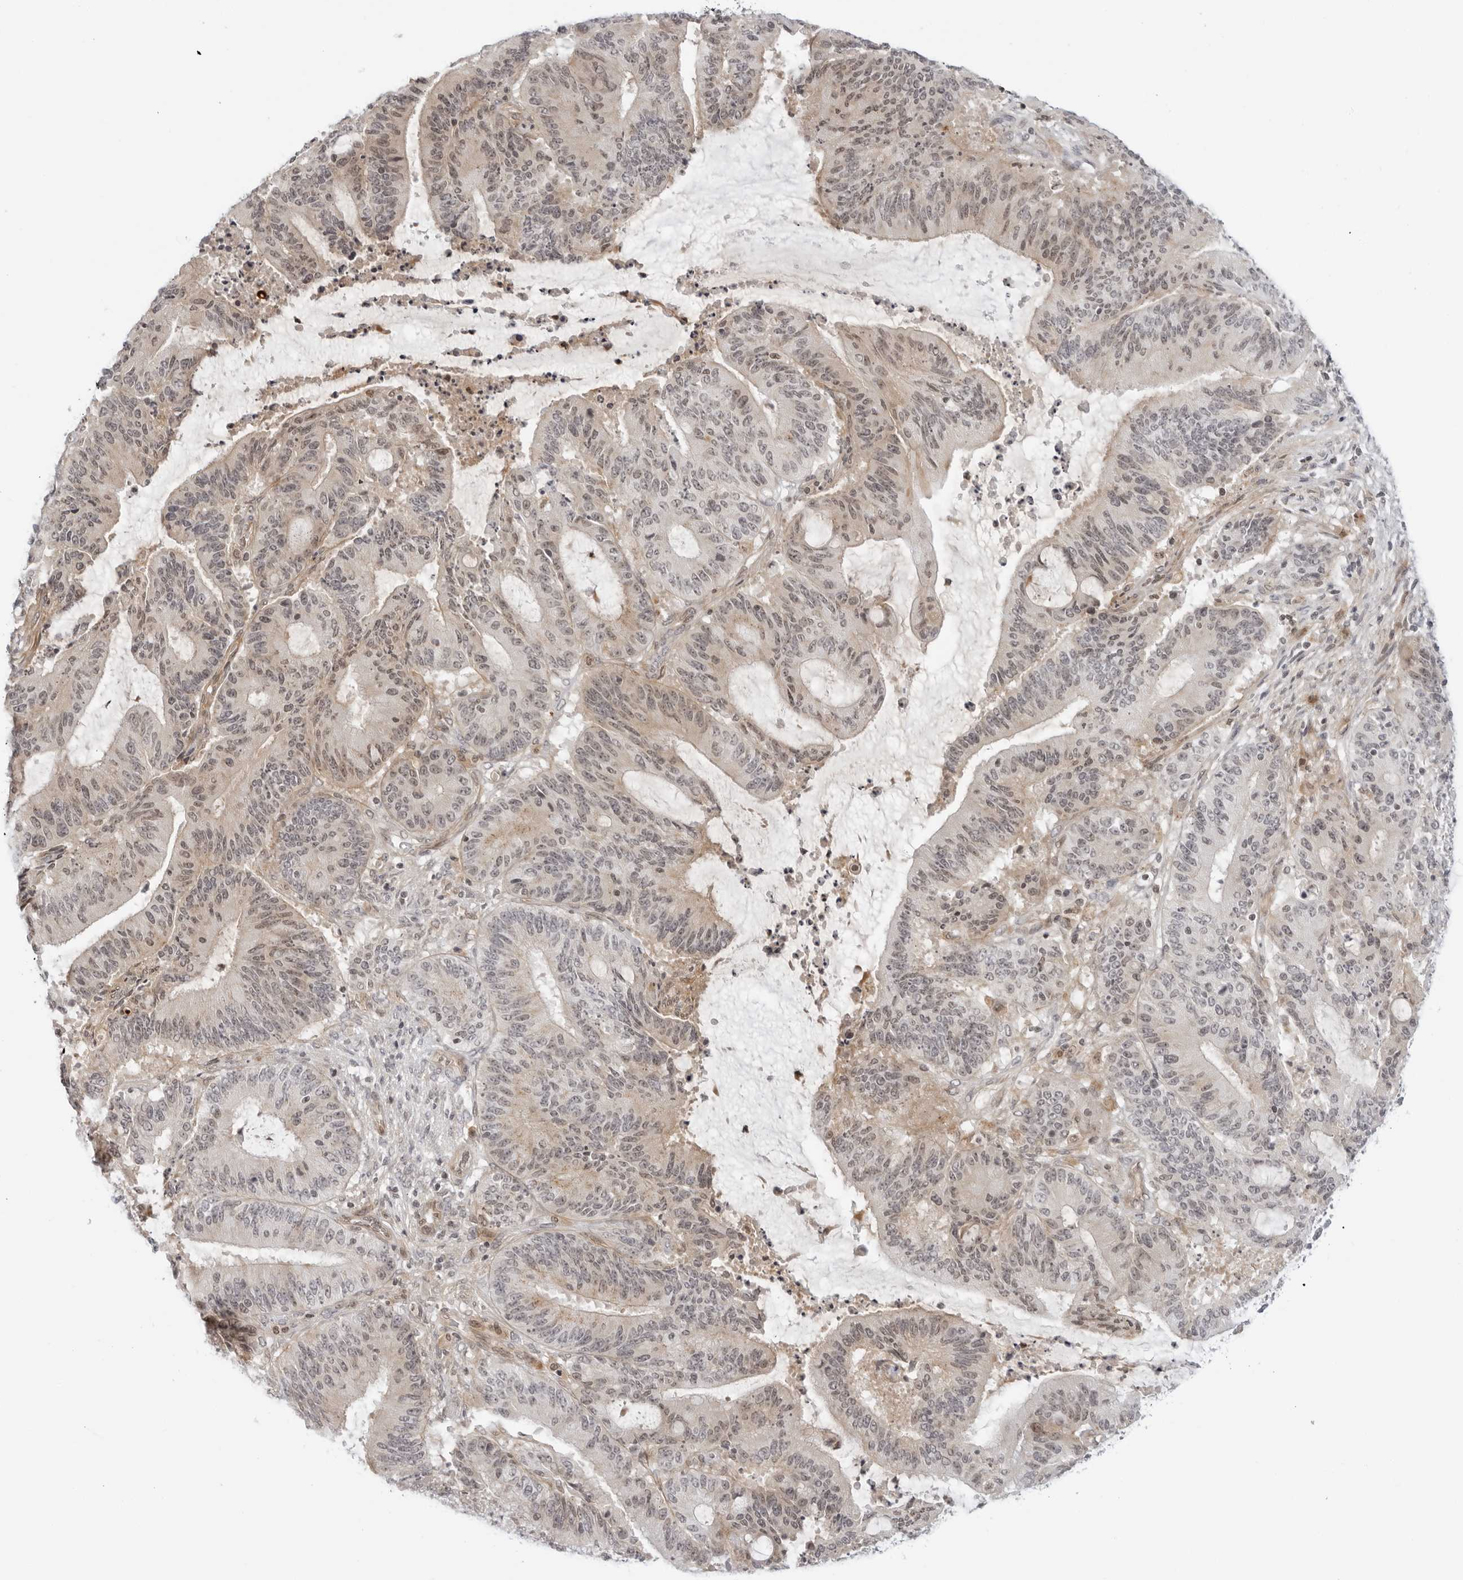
{"staining": {"intensity": "weak", "quantity": "25%-75%", "location": "nuclear"}, "tissue": "liver cancer", "cell_type": "Tumor cells", "image_type": "cancer", "snomed": [{"axis": "morphology", "description": "Normal tissue, NOS"}, {"axis": "morphology", "description": "Cholangiocarcinoma"}, {"axis": "topography", "description": "Liver"}, {"axis": "topography", "description": "Peripheral nerve tissue"}], "caption": "A photomicrograph of human cholangiocarcinoma (liver) stained for a protein displays weak nuclear brown staining in tumor cells.", "gene": "SUGCT", "patient": {"sex": "female", "age": 73}}